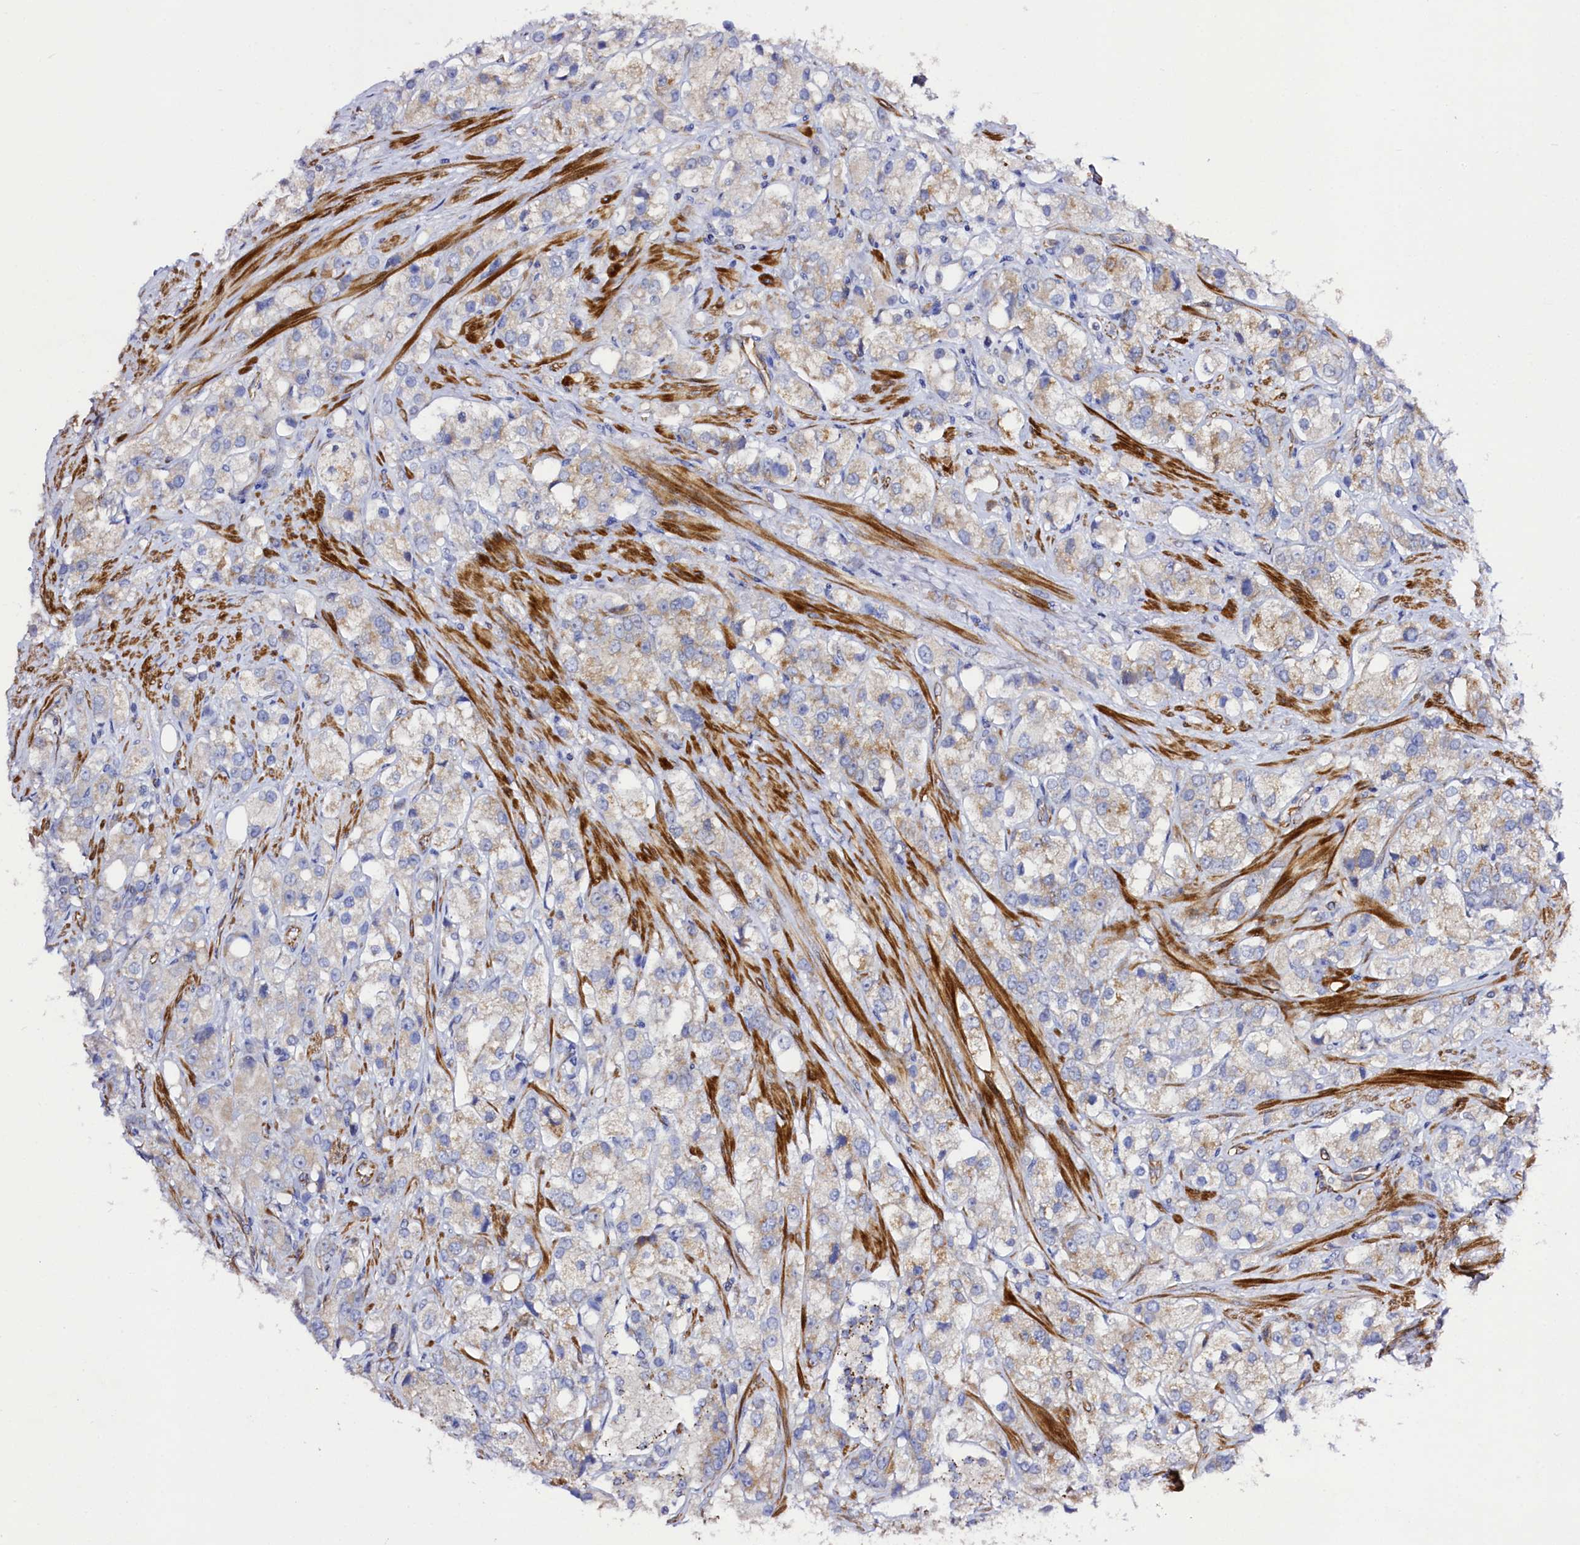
{"staining": {"intensity": "weak", "quantity": "<25%", "location": "cytoplasmic/membranous"}, "tissue": "prostate cancer", "cell_type": "Tumor cells", "image_type": "cancer", "snomed": [{"axis": "morphology", "description": "Adenocarcinoma, NOS"}, {"axis": "topography", "description": "Prostate"}], "caption": "Adenocarcinoma (prostate) was stained to show a protein in brown. There is no significant positivity in tumor cells.", "gene": "SLC7A1", "patient": {"sex": "male", "age": 79}}